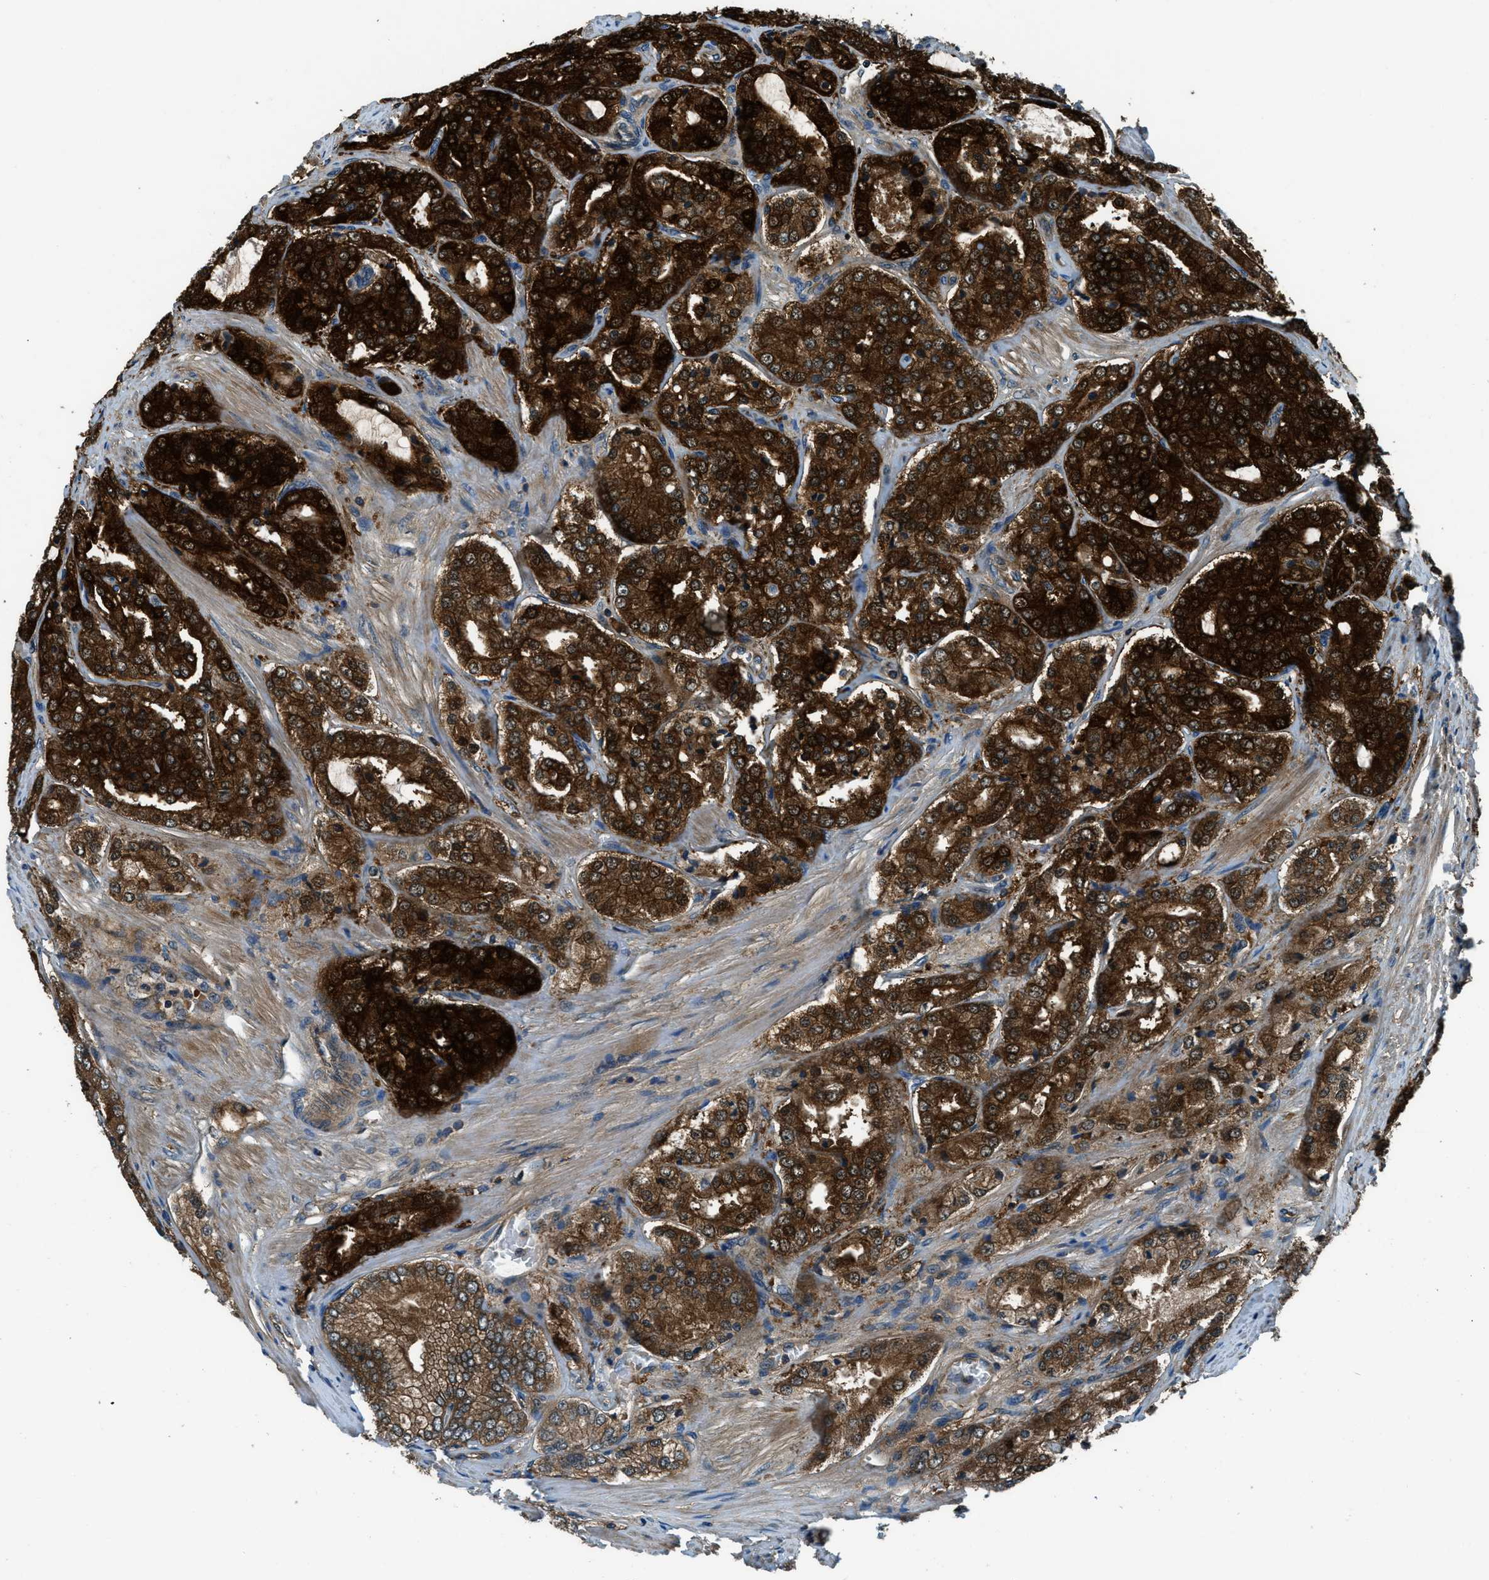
{"staining": {"intensity": "strong", "quantity": ">75%", "location": "cytoplasmic/membranous"}, "tissue": "prostate cancer", "cell_type": "Tumor cells", "image_type": "cancer", "snomed": [{"axis": "morphology", "description": "Adenocarcinoma, High grade"}, {"axis": "topography", "description": "Prostate"}], "caption": "Human prostate cancer (adenocarcinoma (high-grade)) stained with a brown dye reveals strong cytoplasmic/membranous positive staining in about >75% of tumor cells.", "gene": "HEBP2", "patient": {"sex": "male", "age": 65}}